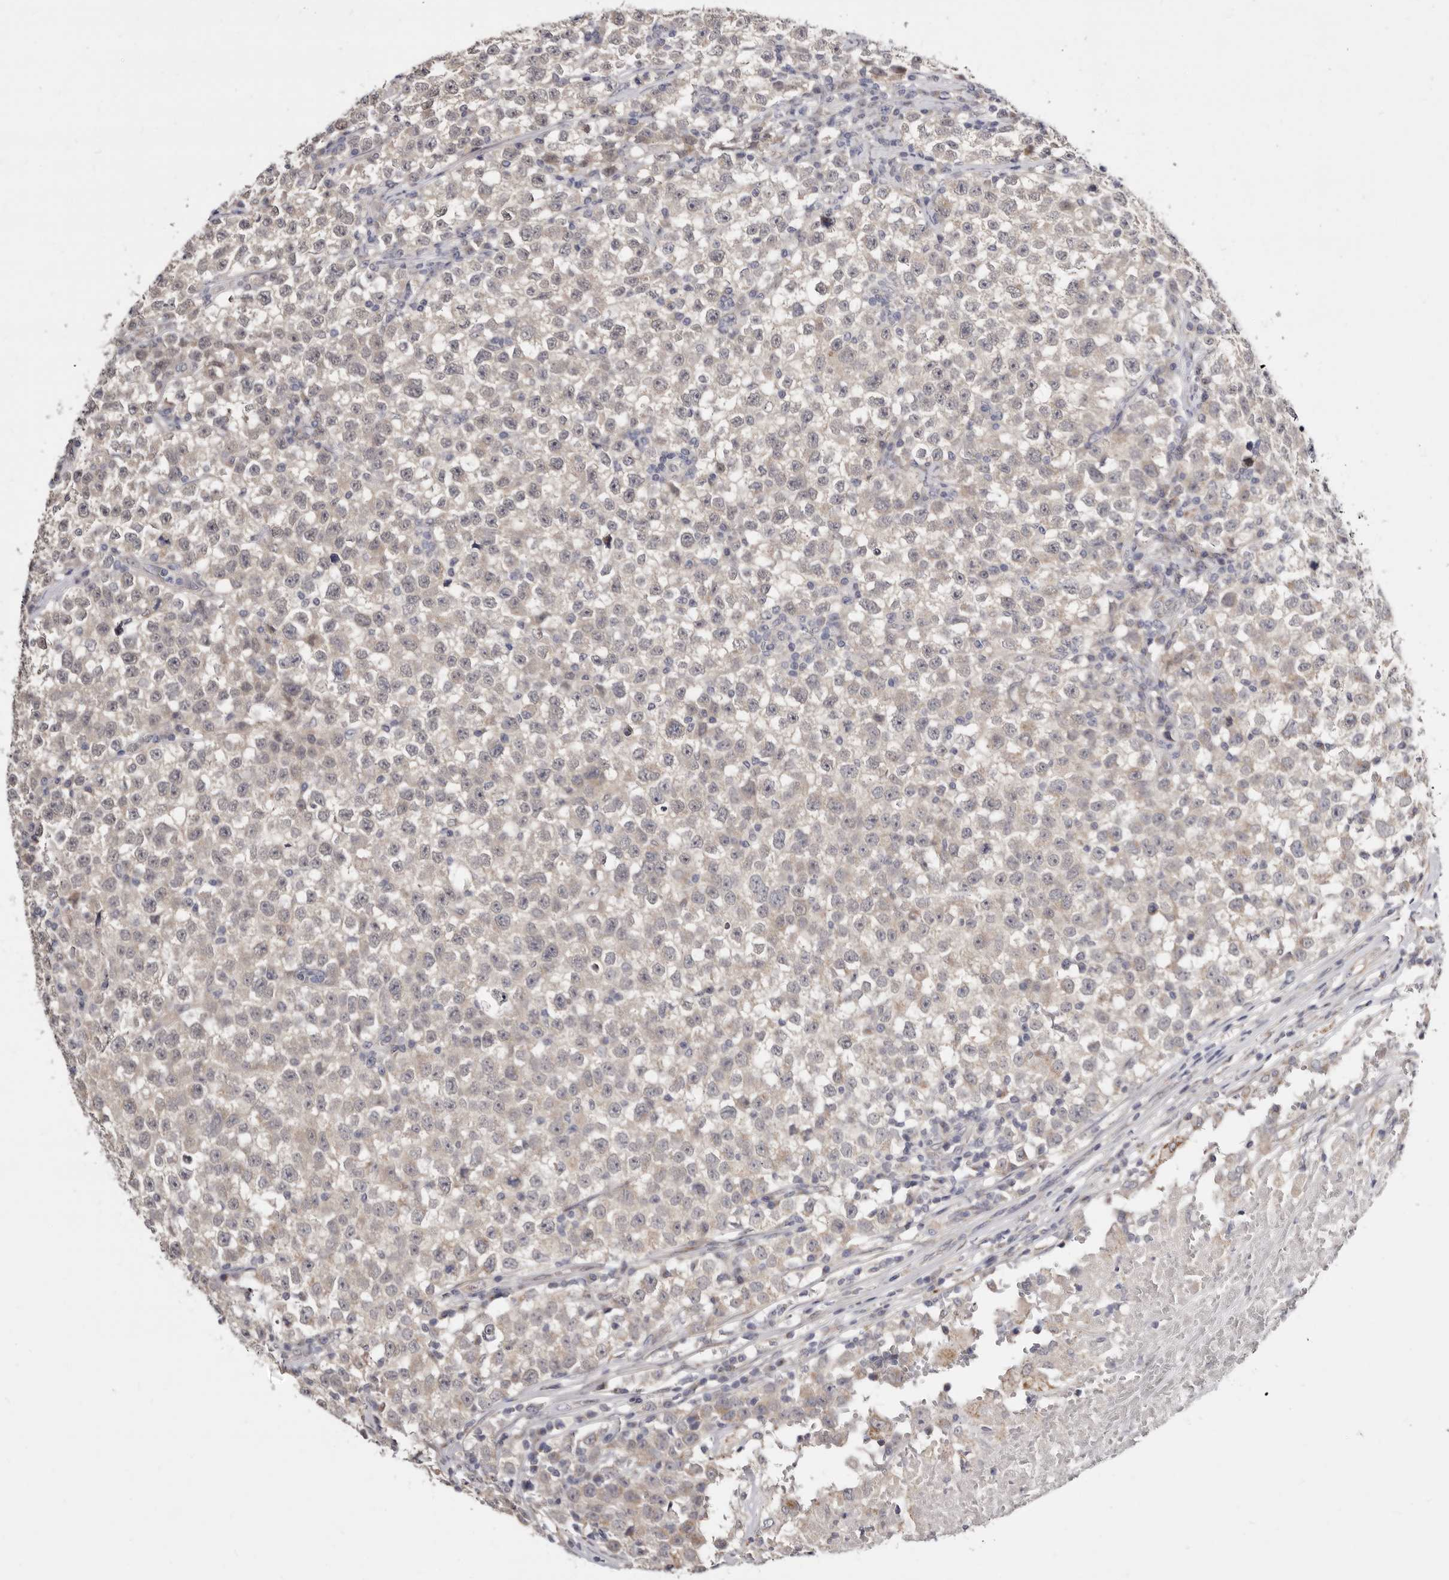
{"staining": {"intensity": "negative", "quantity": "none", "location": "none"}, "tissue": "testis cancer", "cell_type": "Tumor cells", "image_type": "cancer", "snomed": [{"axis": "morphology", "description": "Seminoma, NOS"}, {"axis": "topography", "description": "Testis"}], "caption": "Tumor cells show no significant protein positivity in testis cancer (seminoma).", "gene": "KLHL4", "patient": {"sex": "male", "age": 22}}